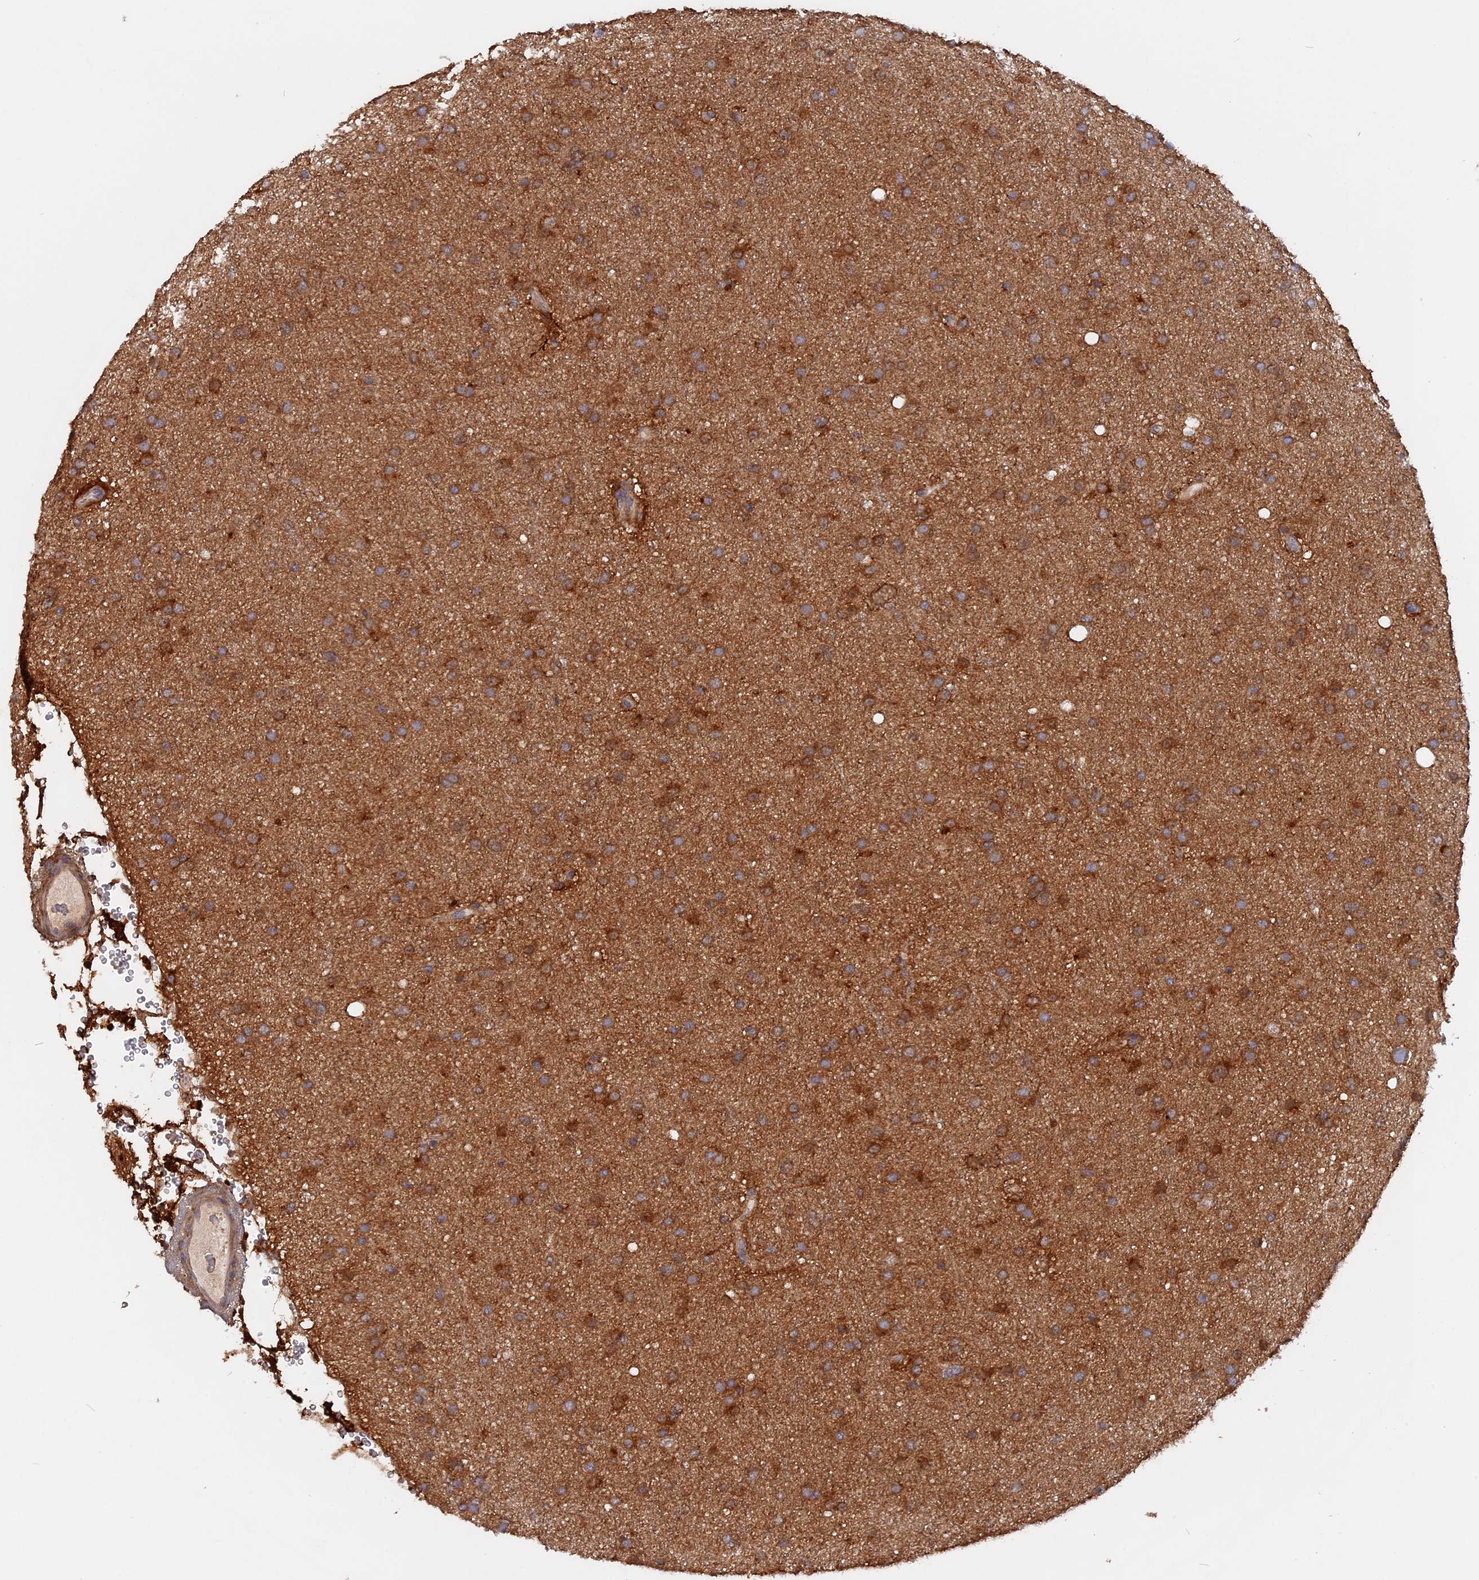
{"staining": {"intensity": "strong", "quantity": ">75%", "location": "cytoplasmic/membranous"}, "tissue": "glioma", "cell_type": "Tumor cells", "image_type": "cancer", "snomed": [{"axis": "morphology", "description": "Glioma, malignant, Low grade"}, {"axis": "topography", "description": "Cerebral cortex"}], "caption": "The histopathology image reveals immunohistochemical staining of low-grade glioma (malignant). There is strong cytoplasmic/membranous staining is present in about >75% of tumor cells. (Brightfield microscopy of DAB IHC at high magnification).", "gene": "BLVRA", "patient": {"sex": "female", "age": 39}}